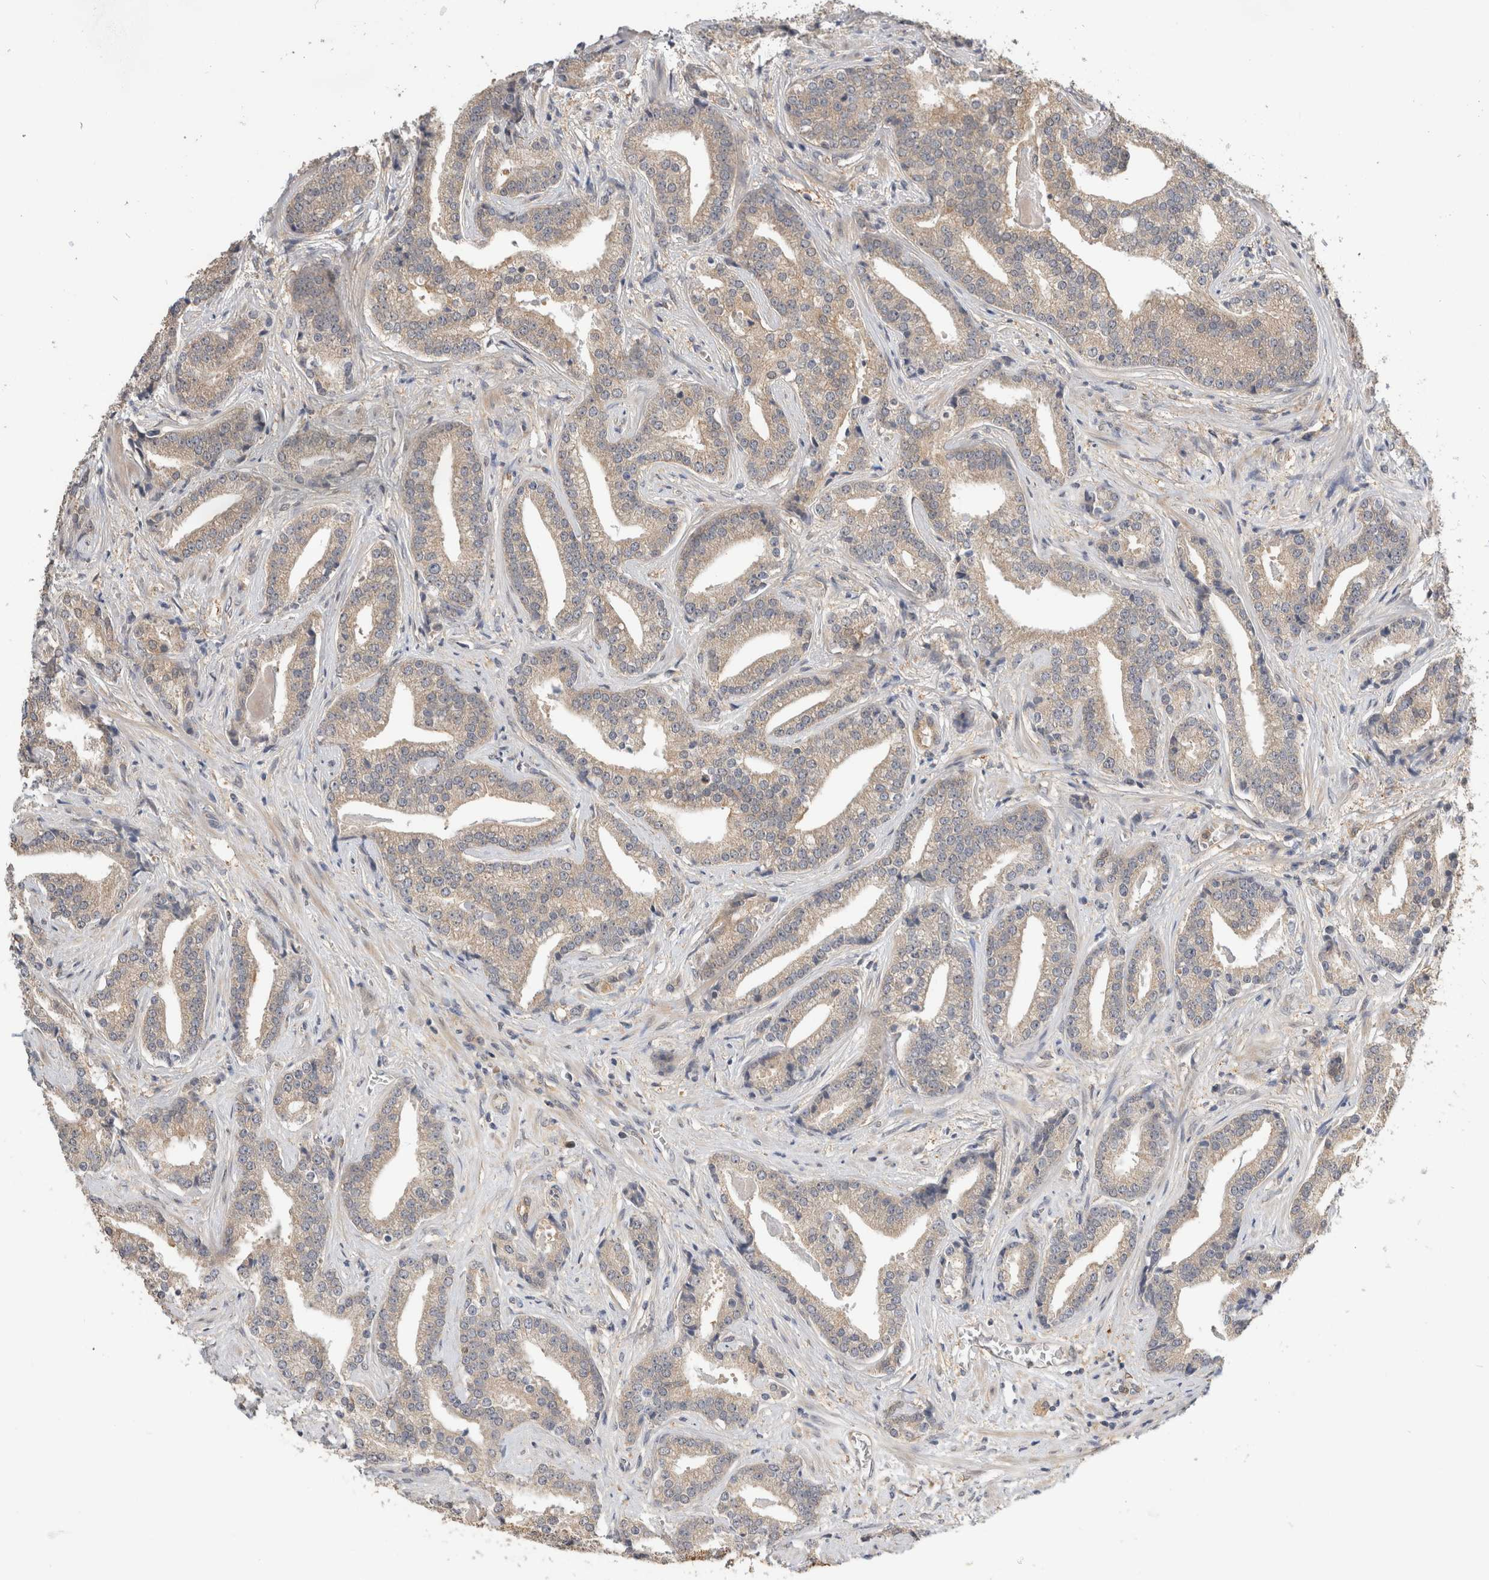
{"staining": {"intensity": "negative", "quantity": "none", "location": "none"}, "tissue": "prostate cancer", "cell_type": "Tumor cells", "image_type": "cancer", "snomed": [{"axis": "morphology", "description": "Adenocarcinoma, Low grade"}, {"axis": "topography", "description": "Prostate"}], "caption": "There is no significant positivity in tumor cells of low-grade adenocarcinoma (prostate).", "gene": "PGM1", "patient": {"sex": "male", "age": 67}}